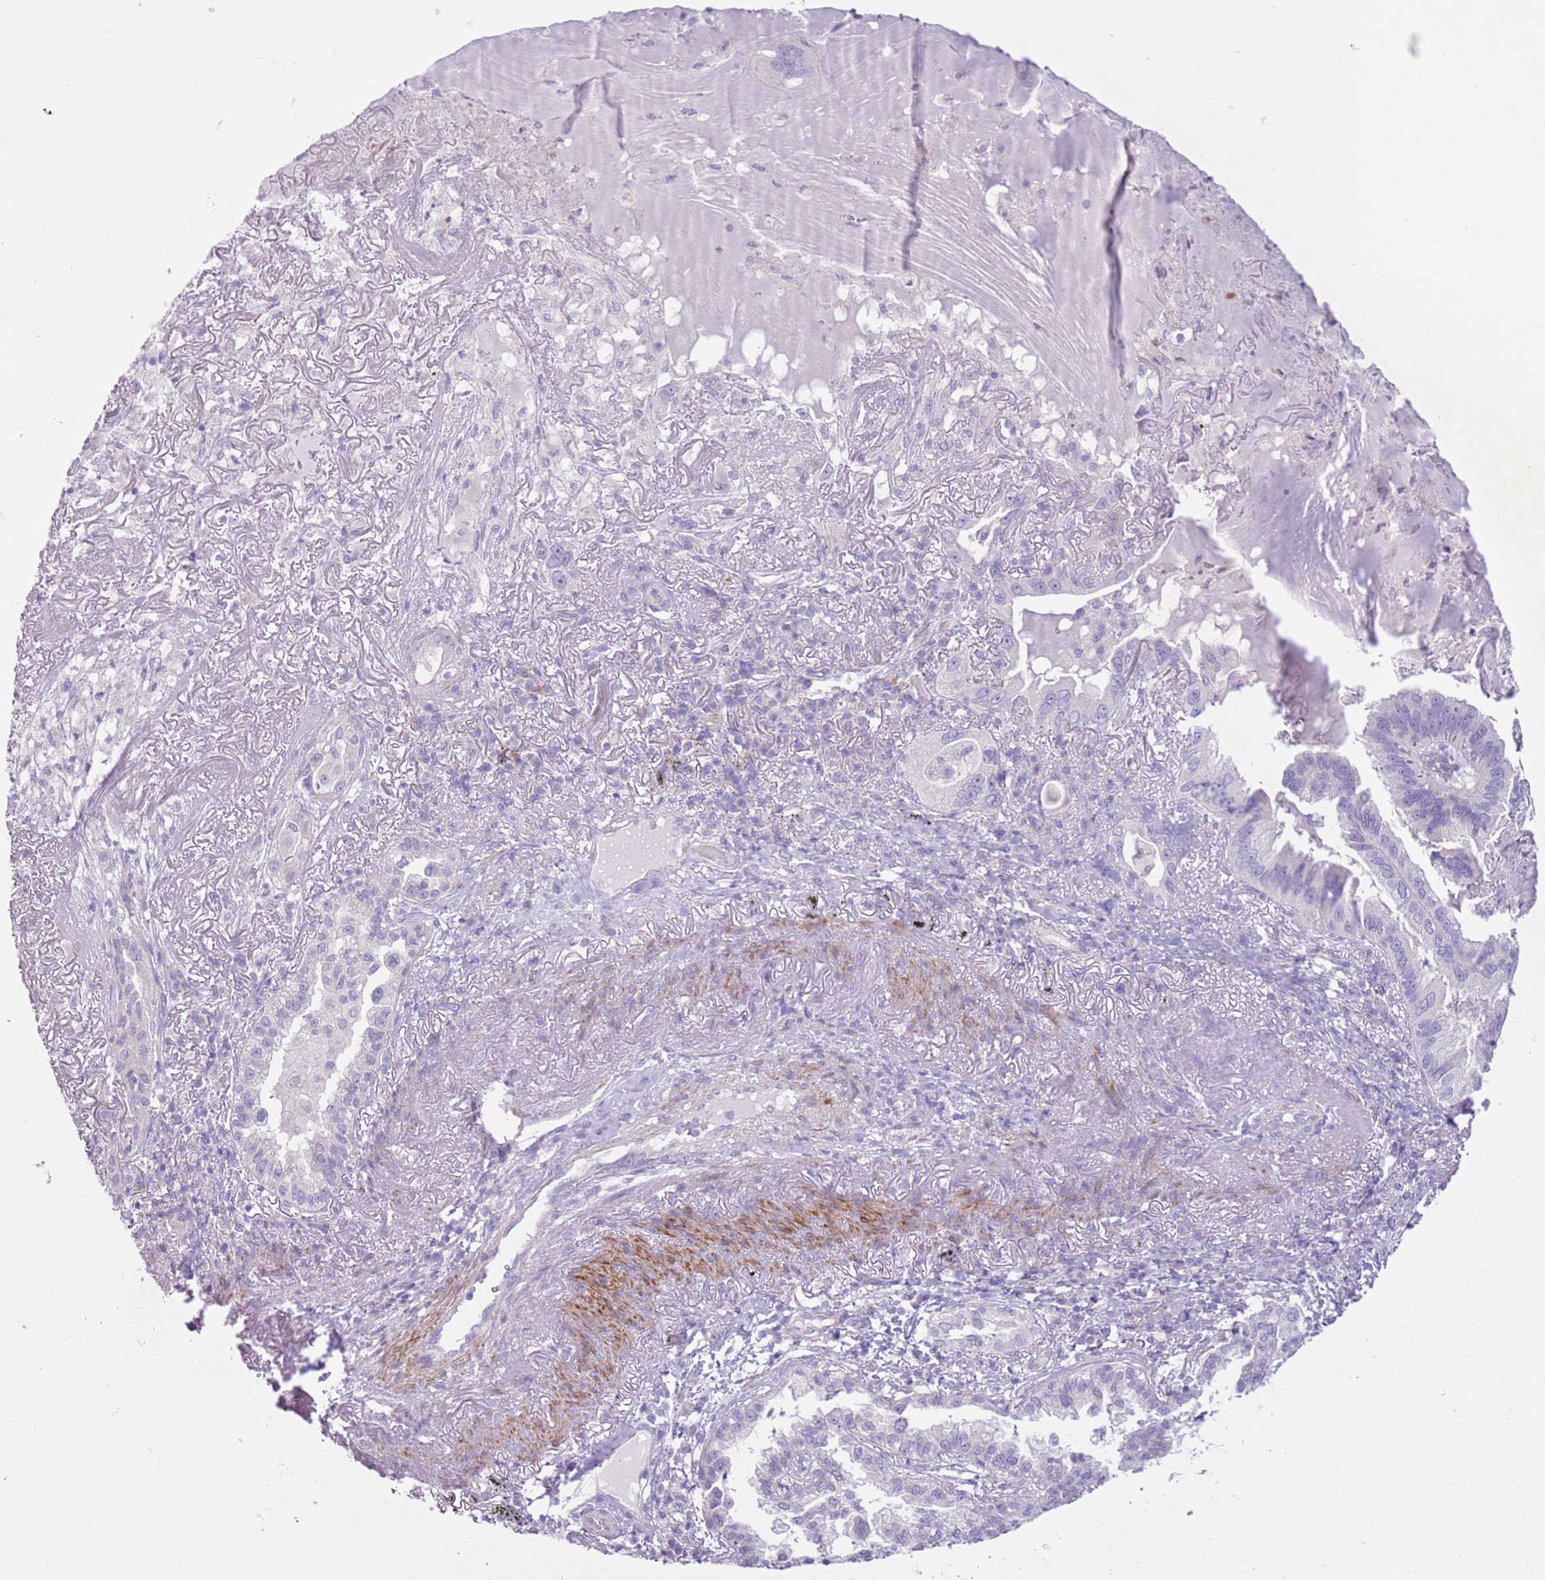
{"staining": {"intensity": "negative", "quantity": "none", "location": "none"}, "tissue": "lung cancer", "cell_type": "Tumor cells", "image_type": "cancer", "snomed": [{"axis": "morphology", "description": "Adenocarcinoma, NOS"}, {"axis": "topography", "description": "Lung"}], "caption": "Tumor cells are negative for protein expression in human lung adenocarcinoma. (DAB IHC, high magnification).", "gene": "ZNF239", "patient": {"sex": "female", "age": 69}}